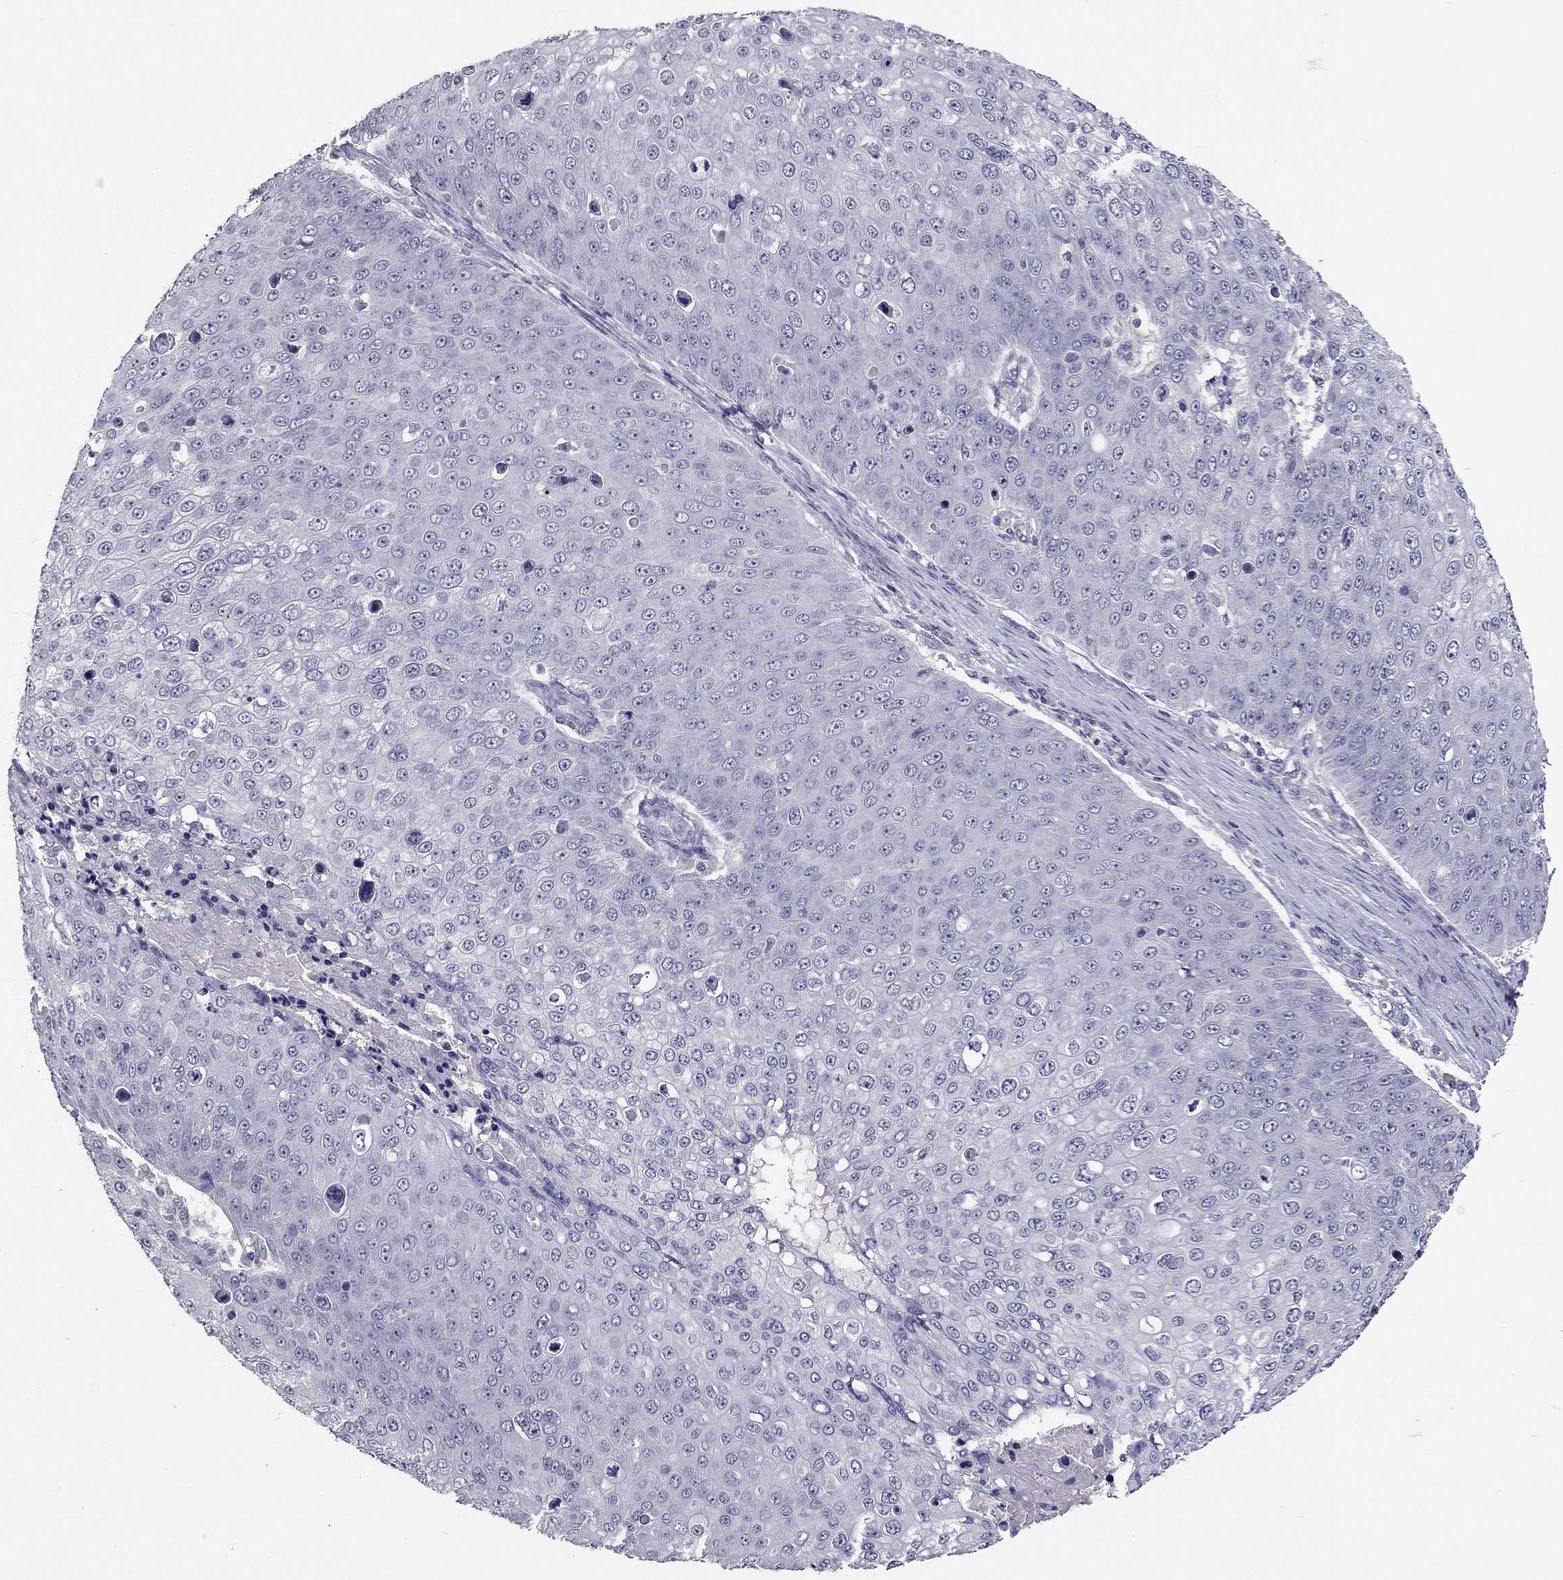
{"staining": {"intensity": "negative", "quantity": "none", "location": "none"}, "tissue": "skin cancer", "cell_type": "Tumor cells", "image_type": "cancer", "snomed": [{"axis": "morphology", "description": "Squamous cell carcinoma, NOS"}, {"axis": "topography", "description": "Skin"}], "caption": "There is no significant positivity in tumor cells of squamous cell carcinoma (skin). Brightfield microscopy of immunohistochemistry stained with DAB (brown) and hematoxylin (blue), captured at high magnification.", "gene": "SCARB1", "patient": {"sex": "male", "age": 71}}